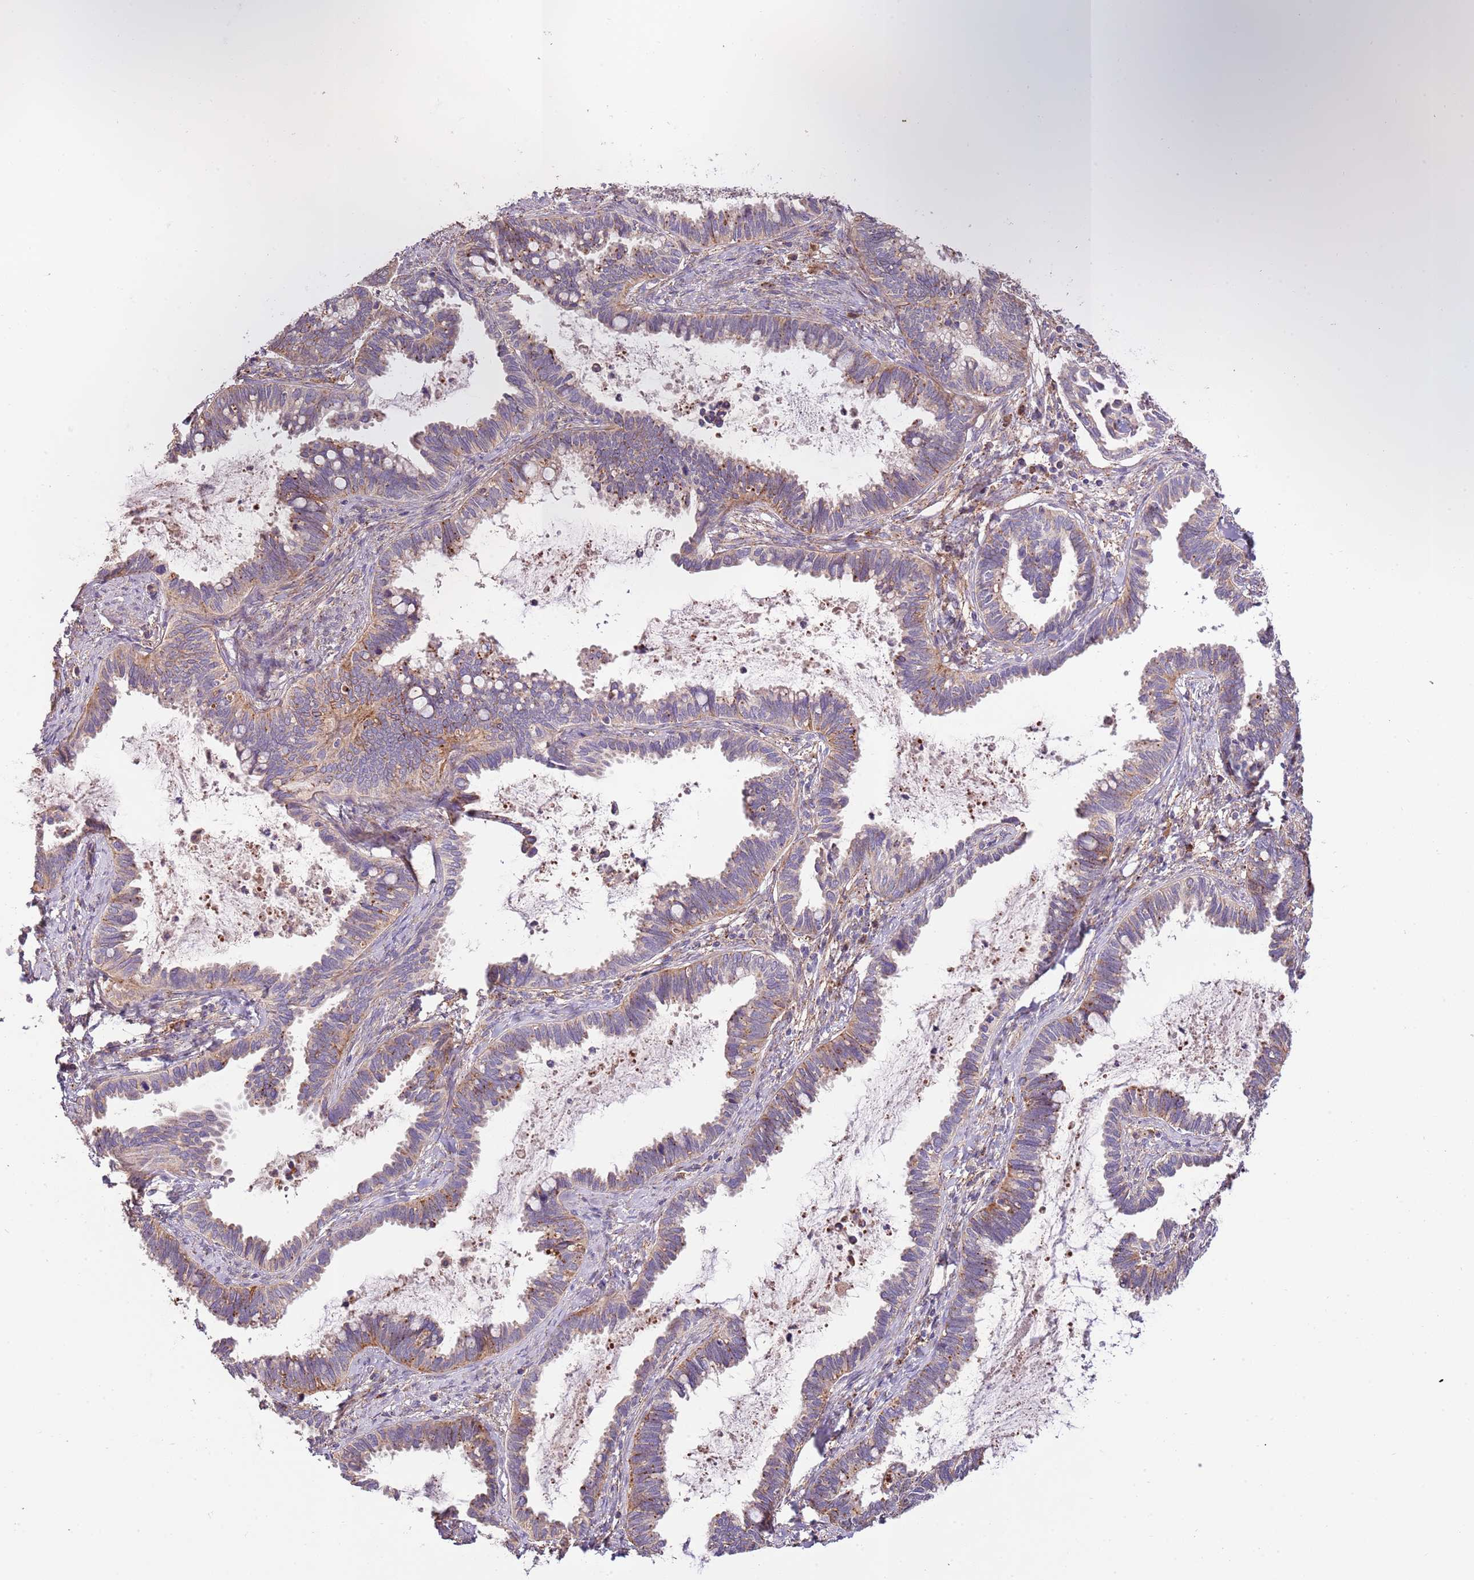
{"staining": {"intensity": "moderate", "quantity": "25%-75%", "location": "cytoplasmic/membranous"}, "tissue": "cervical cancer", "cell_type": "Tumor cells", "image_type": "cancer", "snomed": [{"axis": "morphology", "description": "Adenocarcinoma, NOS"}, {"axis": "topography", "description": "Cervix"}], "caption": "An image showing moderate cytoplasmic/membranous positivity in about 25%-75% of tumor cells in adenocarcinoma (cervical), as visualized by brown immunohistochemical staining.", "gene": "DOCK6", "patient": {"sex": "female", "age": 37}}